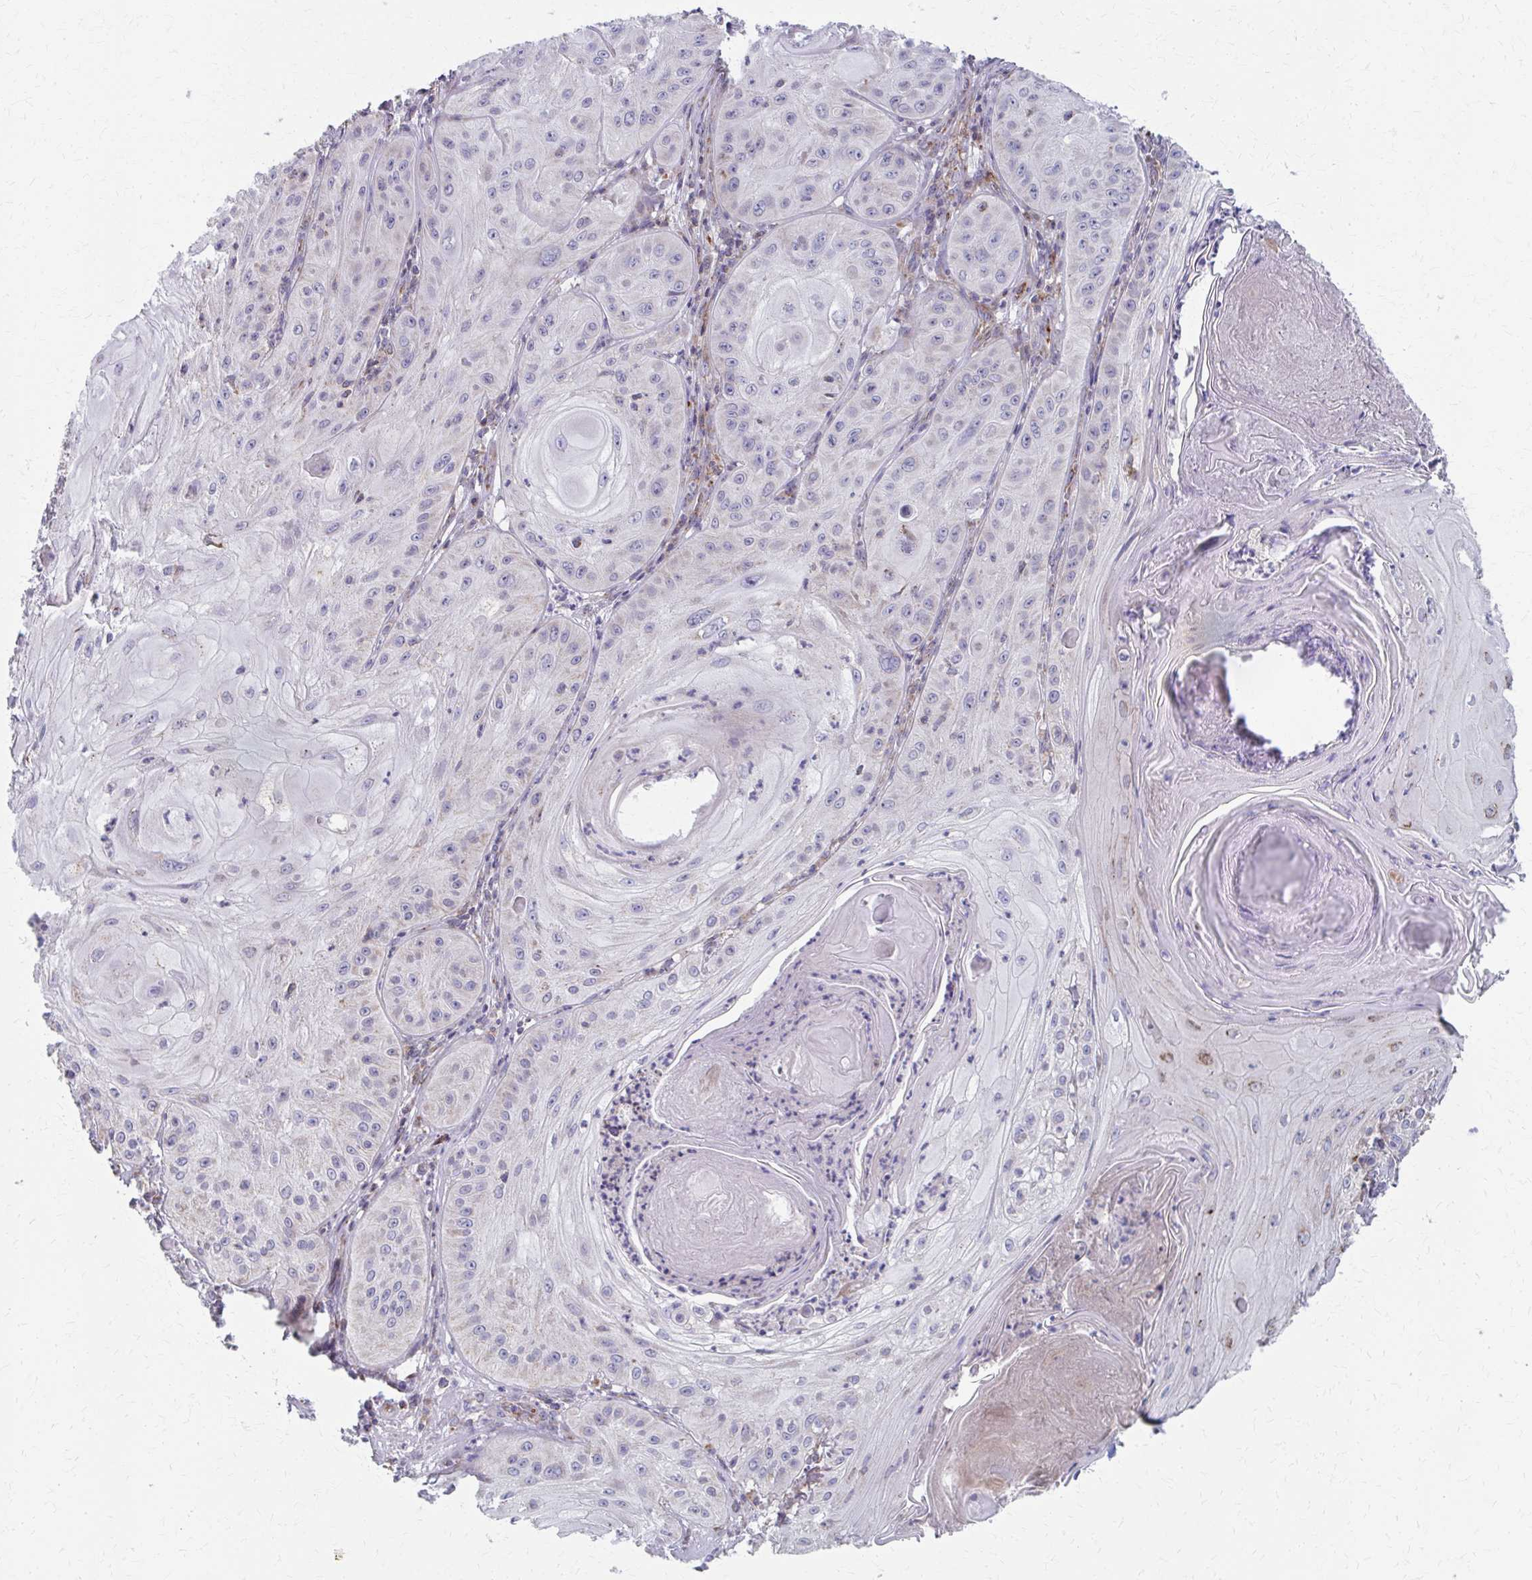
{"staining": {"intensity": "moderate", "quantity": "<25%", "location": "cytoplasmic/membranous"}, "tissue": "skin cancer", "cell_type": "Tumor cells", "image_type": "cancer", "snomed": [{"axis": "morphology", "description": "Squamous cell carcinoma, NOS"}, {"axis": "topography", "description": "Skin"}], "caption": "Protein staining of skin cancer tissue reveals moderate cytoplasmic/membranous staining in about <25% of tumor cells.", "gene": "FAHD1", "patient": {"sex": "male", "age": 85}}